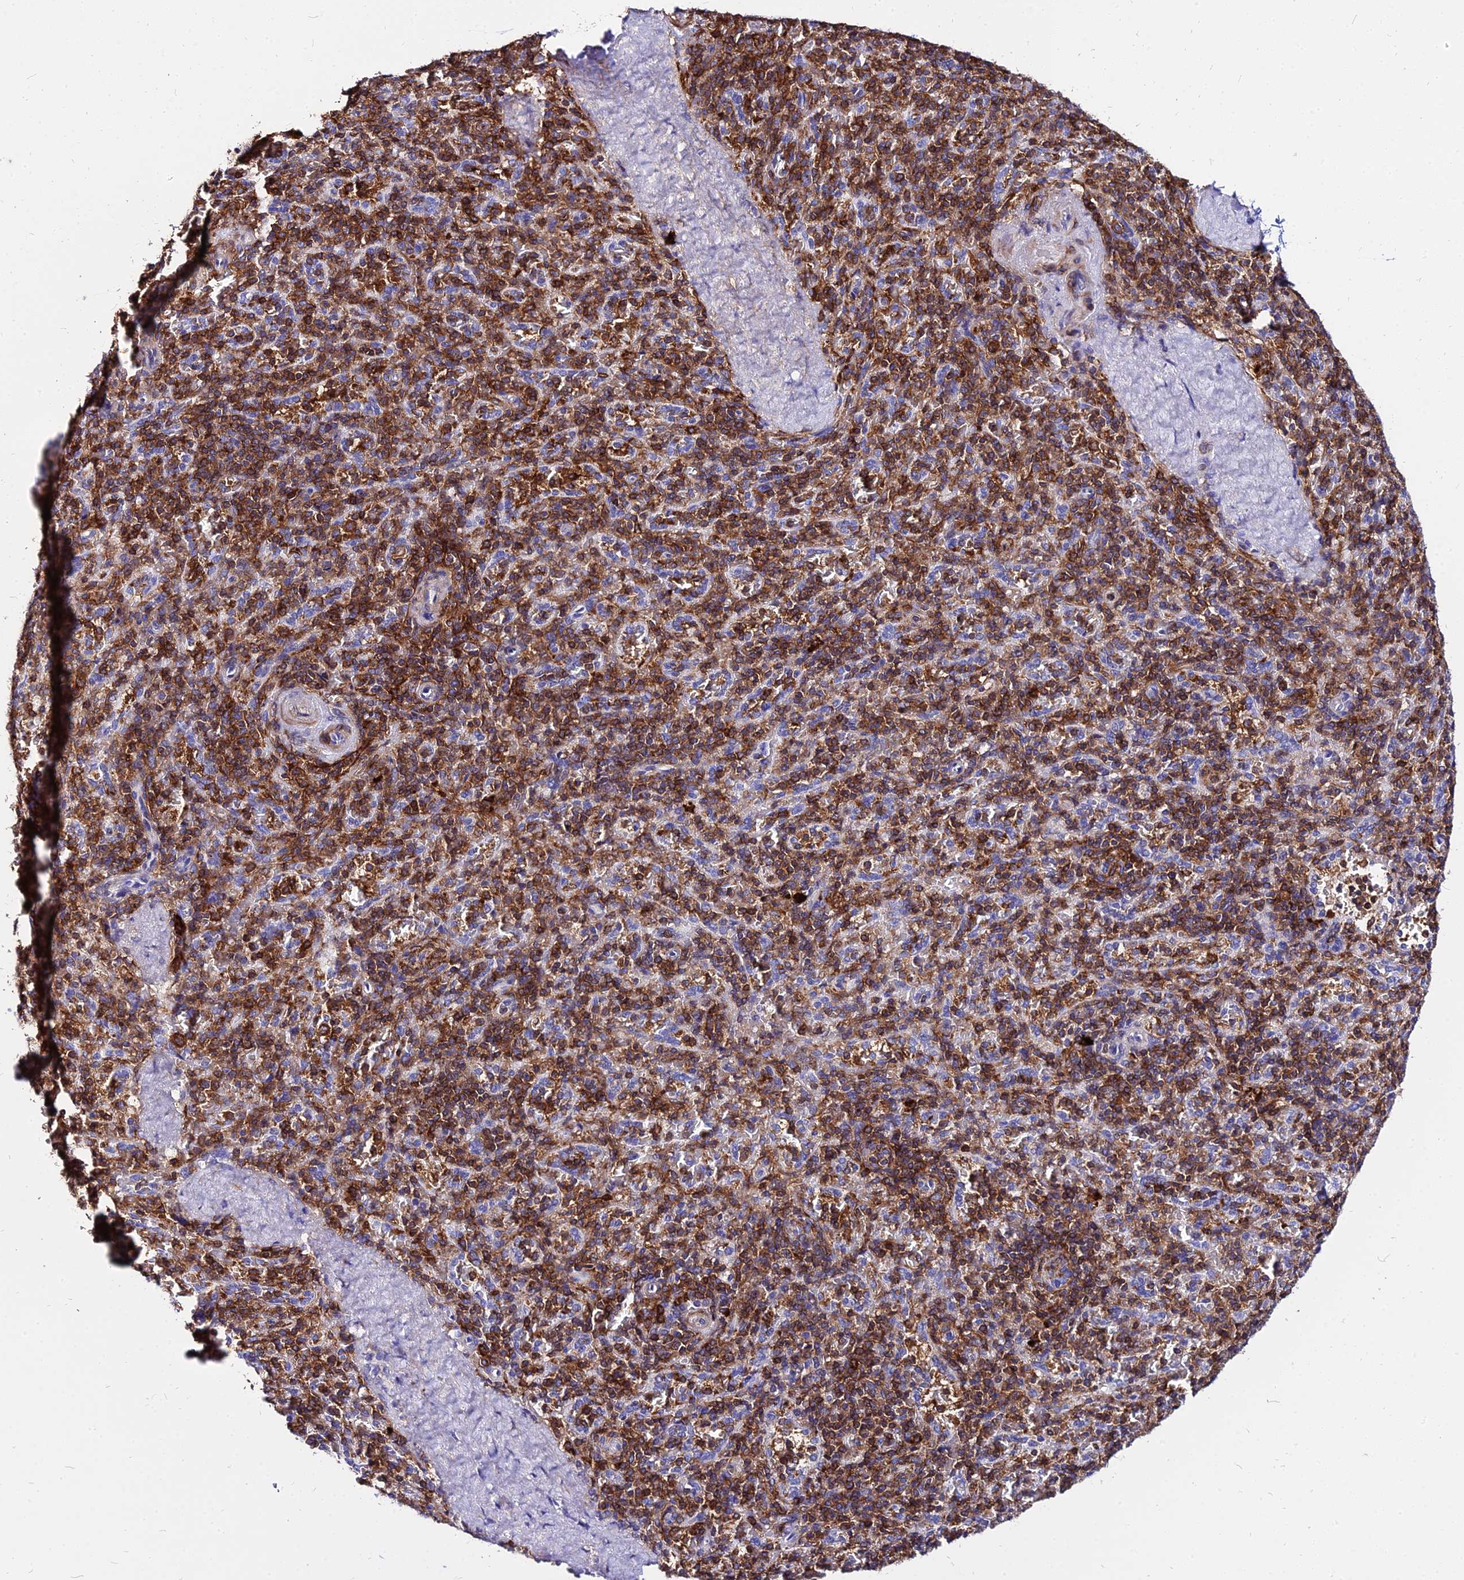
{"staining": {"intensity": "moderate", "quantity": "25%-75%", "location": "cytoplasmic/membranous"}, "tissue": "spleen", "cell_type": "Cells in red pulp", "image_type": "normal", "snomed": [{"axis": "morphology", "description": "Normal tissue, NOS"}, {"axis": "topography", "description": "Spleen"}], "caption": "Immunohistochemistry (IHC) image of normal spleen: human spleen stained using immunohistochemistry demonstrates medium levels of moderate protein expression localized specifically in the cytoplasmic/membranous of cells in red pulp, appearing as a cytoplasmic/membranous brown color.", "gene": "CSRP1", "patient": {"sex": "male", "age": 82}}